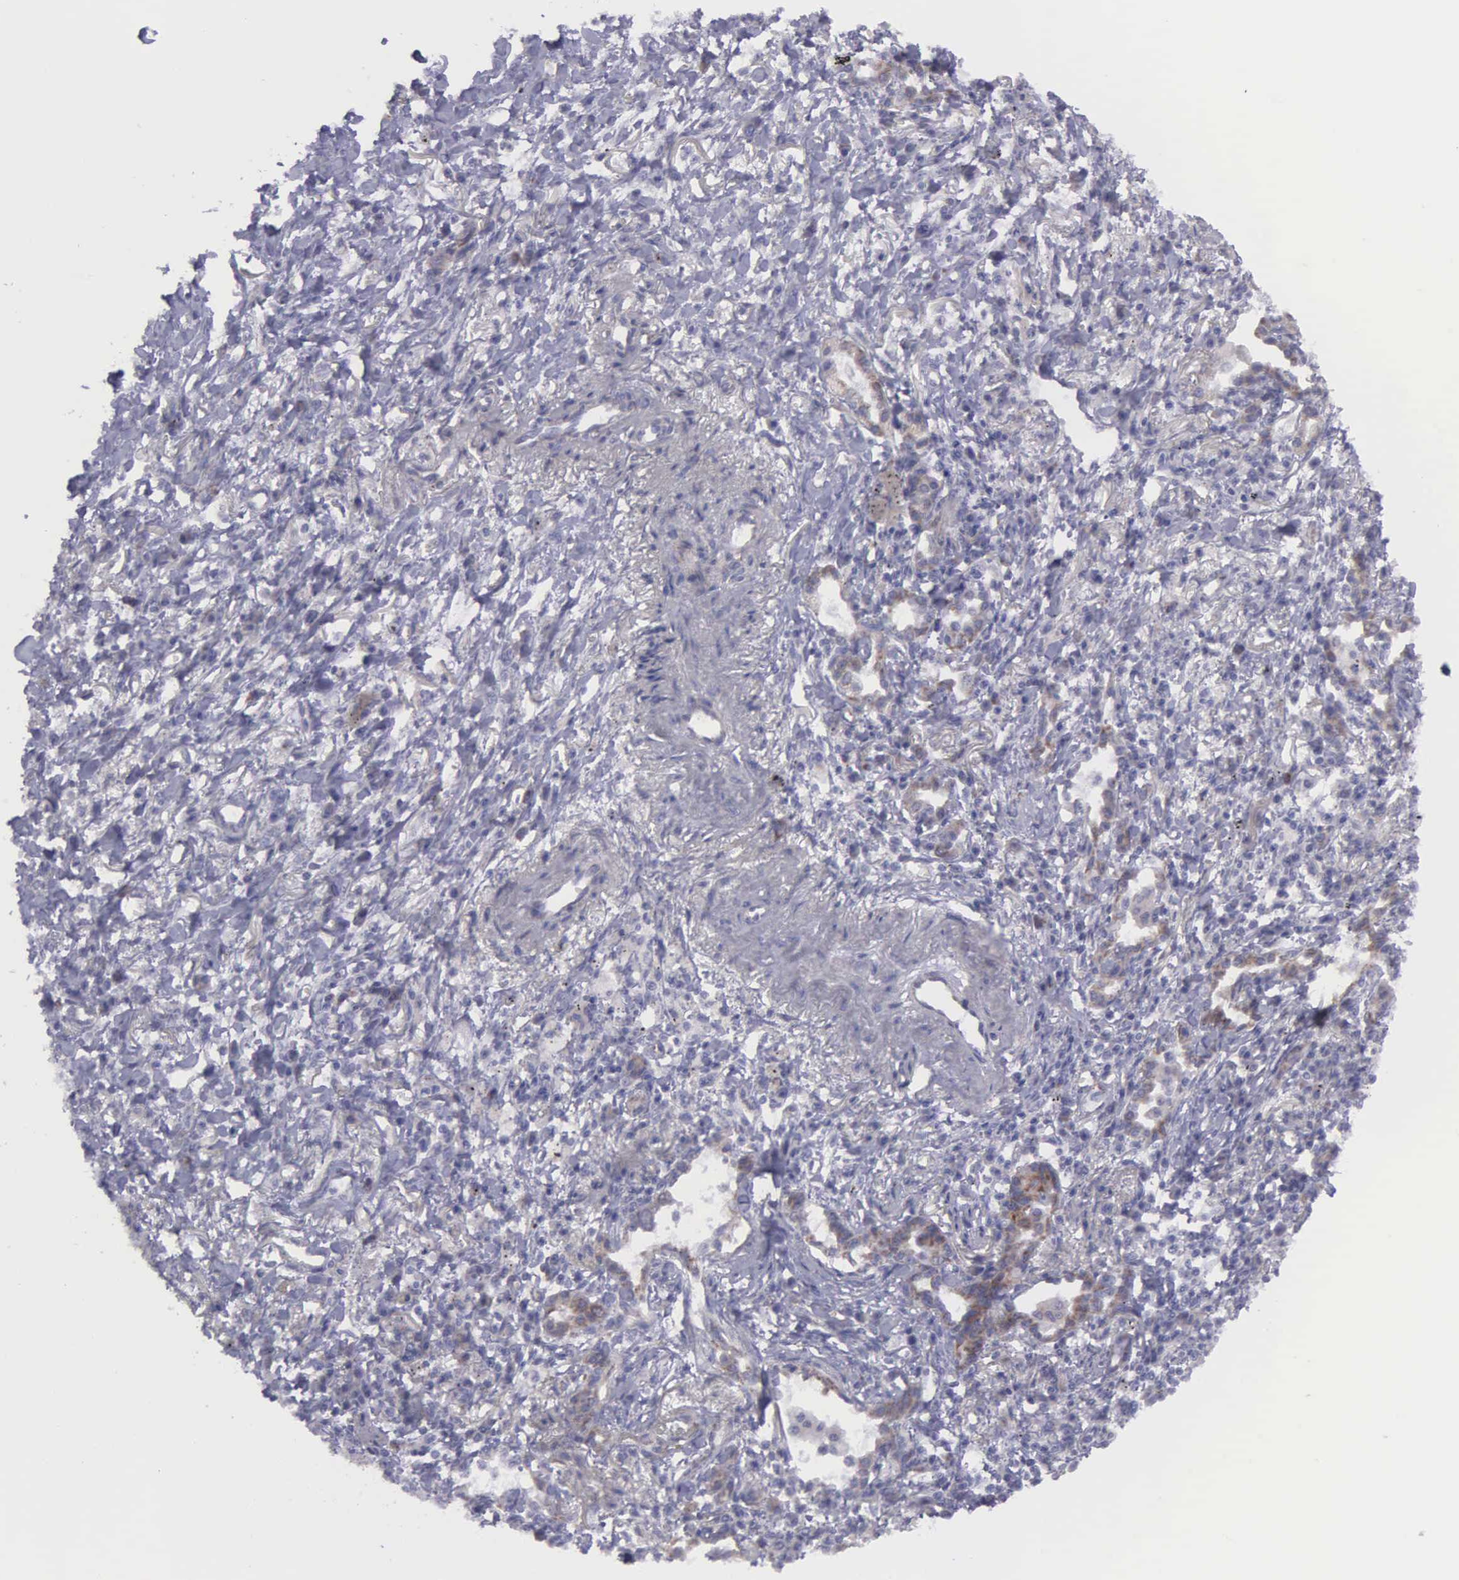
{"staining": {"intensity": "weak", "quantity": "<25%", "location": "cytoplasmic/membranous"}, "tissue": "lung cancer", "cell_type": "Tumor cells", "image_type": "cancer", "snomed": [{"axis": "morphology", "description": "Adenocarcinoma, NOS"}, {"axis": "topography", "description": "Lung"}], "caption": "High magnification brightfield microscopy of lung cancer stained with DAB (3,3'-diaminobenzidine) (brown) and counterstained with hematoxylin (blue): tumor cells show no significant expression.", "gene": "SYNJ2BP", "patient": {"sex": "male", "age": 60}}